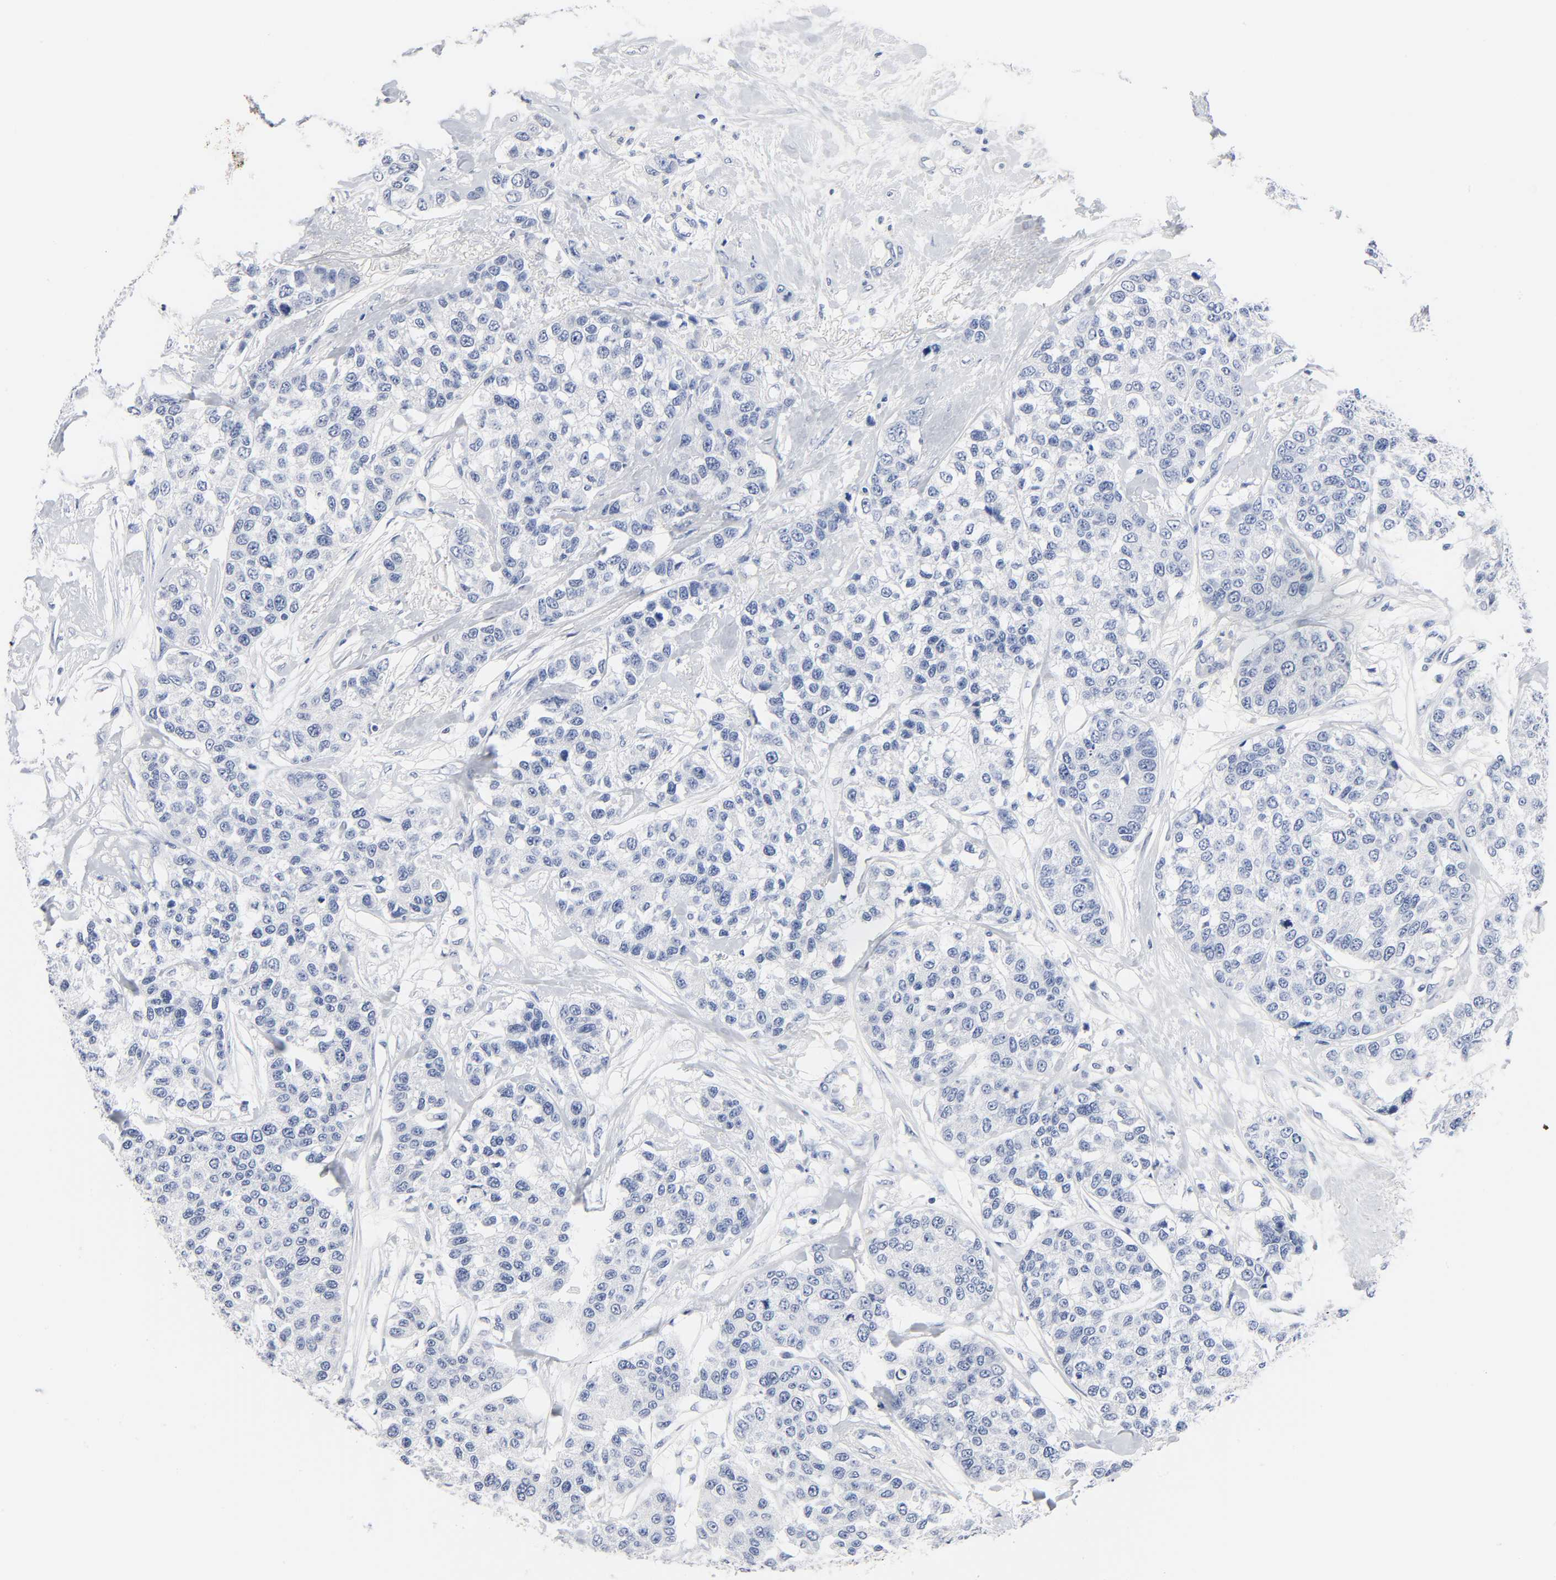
{"staining": {"intensity": "negative", "quantity": "none", "location": "none"}, "tissue": "breast cancer", "cell_type": "Tumor cells", "image_type": "cancer", "snomed": [{"axis": "morphology", "description": "Duct carcinoma"}, {"axis": "topography", "description": "Breast"}], "caption": "The image shows no staining of tumor cells in breast cancer (invasive ductal carcinoma).", "gene": "ACP3", "patient": {"sex": "female", "age": 51}}